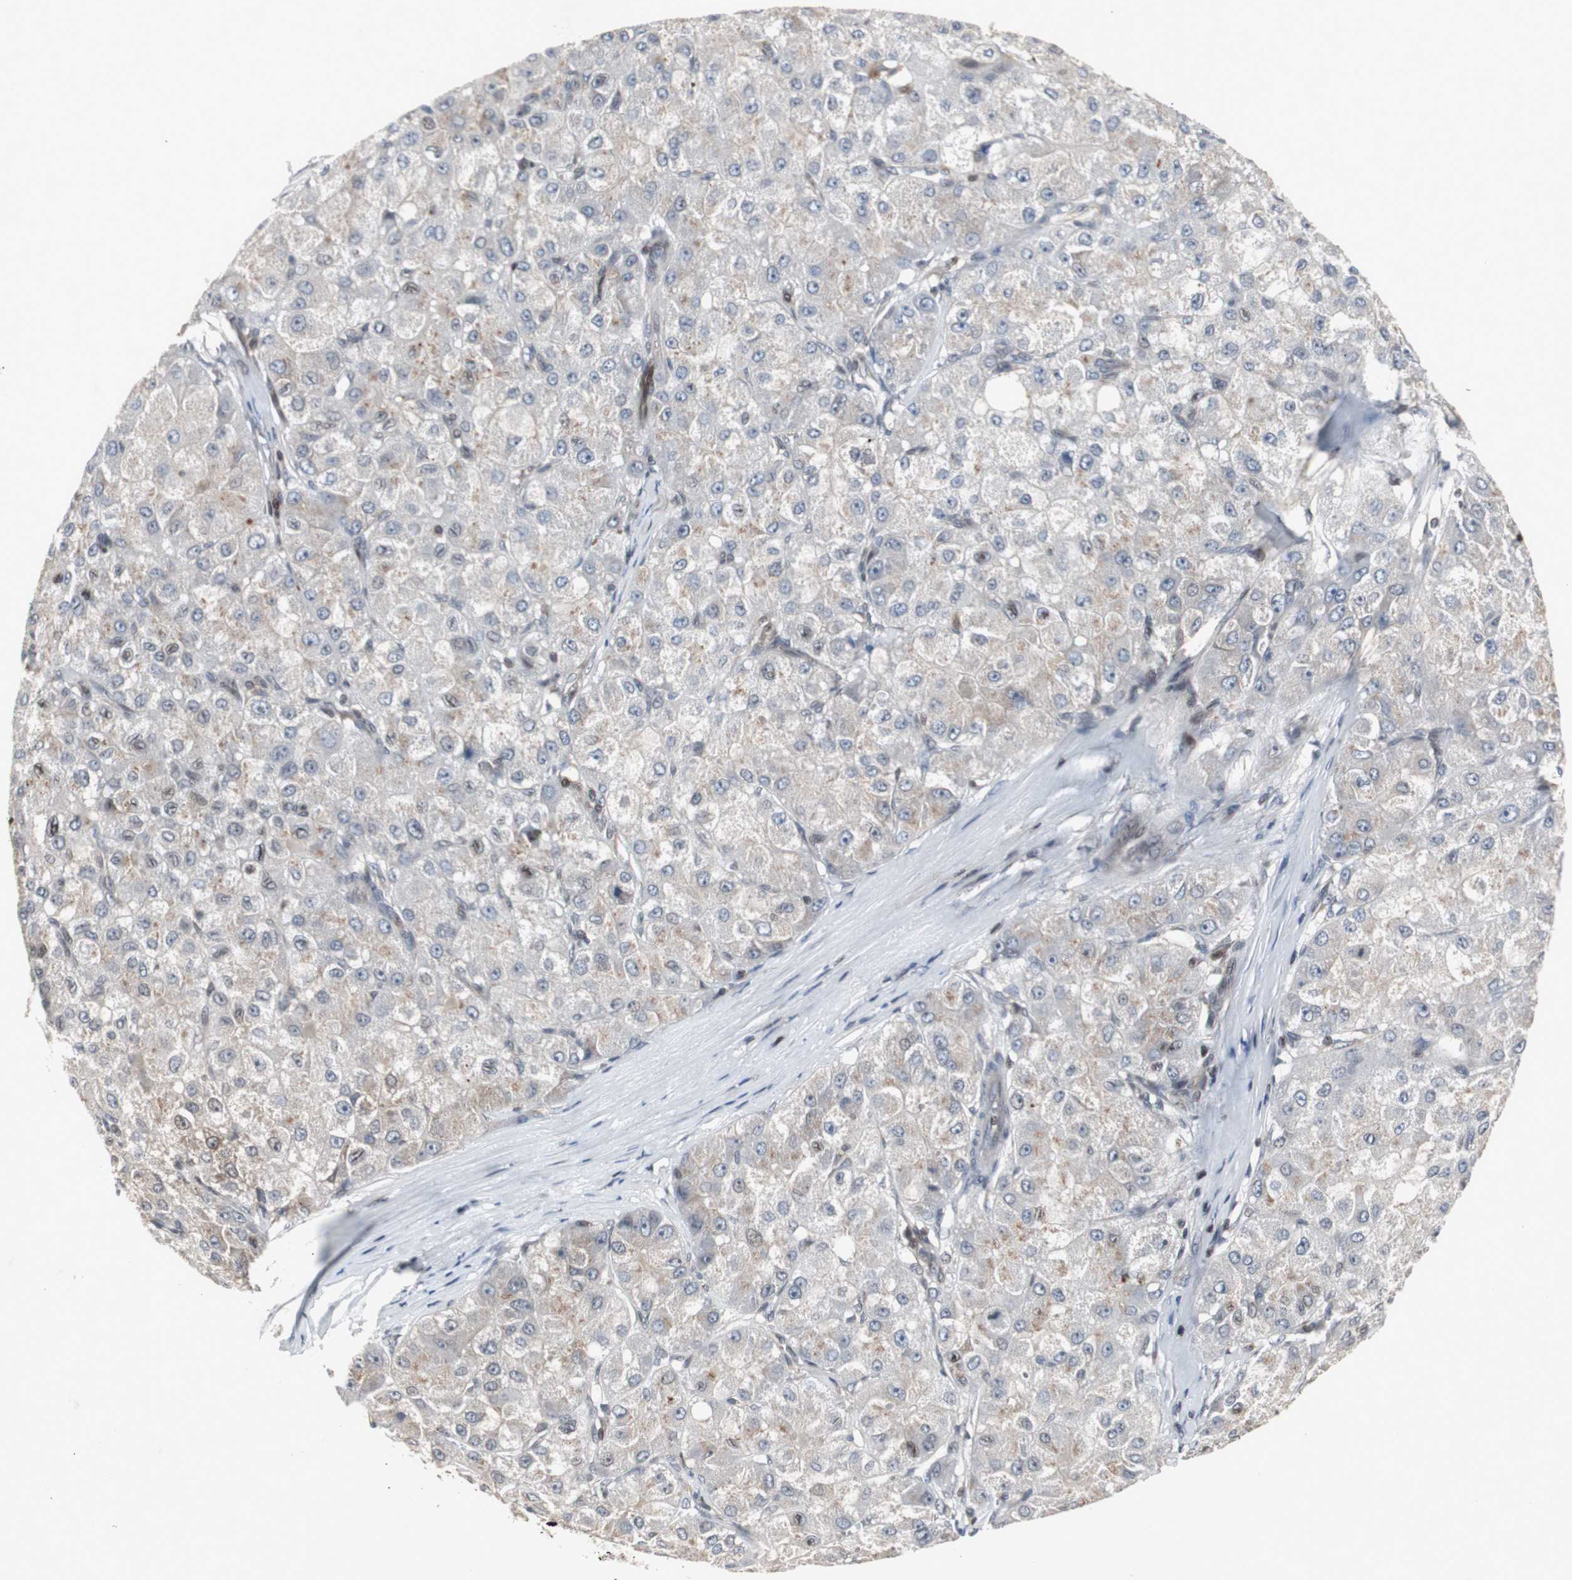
{"staining": {"intensity": "weak", "quantity": "<25%", "location": "cytoplasmic/membranous"}, "tissue": "liver cancer", "cell_type": "Tumor cells", "image_type": "cancer", "snomed": [{"axis": "morphology", "description": "Carcinoma, Hepatocellular, NOS"}, {"axis": "topography", "description": "Liver"}], "caption": "The immunohistochemistry (IHC) histopathology image has no significant staining in tumor cells of liver hepatocellular carcinoma tissue.", "gene": "ZNF396", "patient": {"sex": "male", "age": 80}}